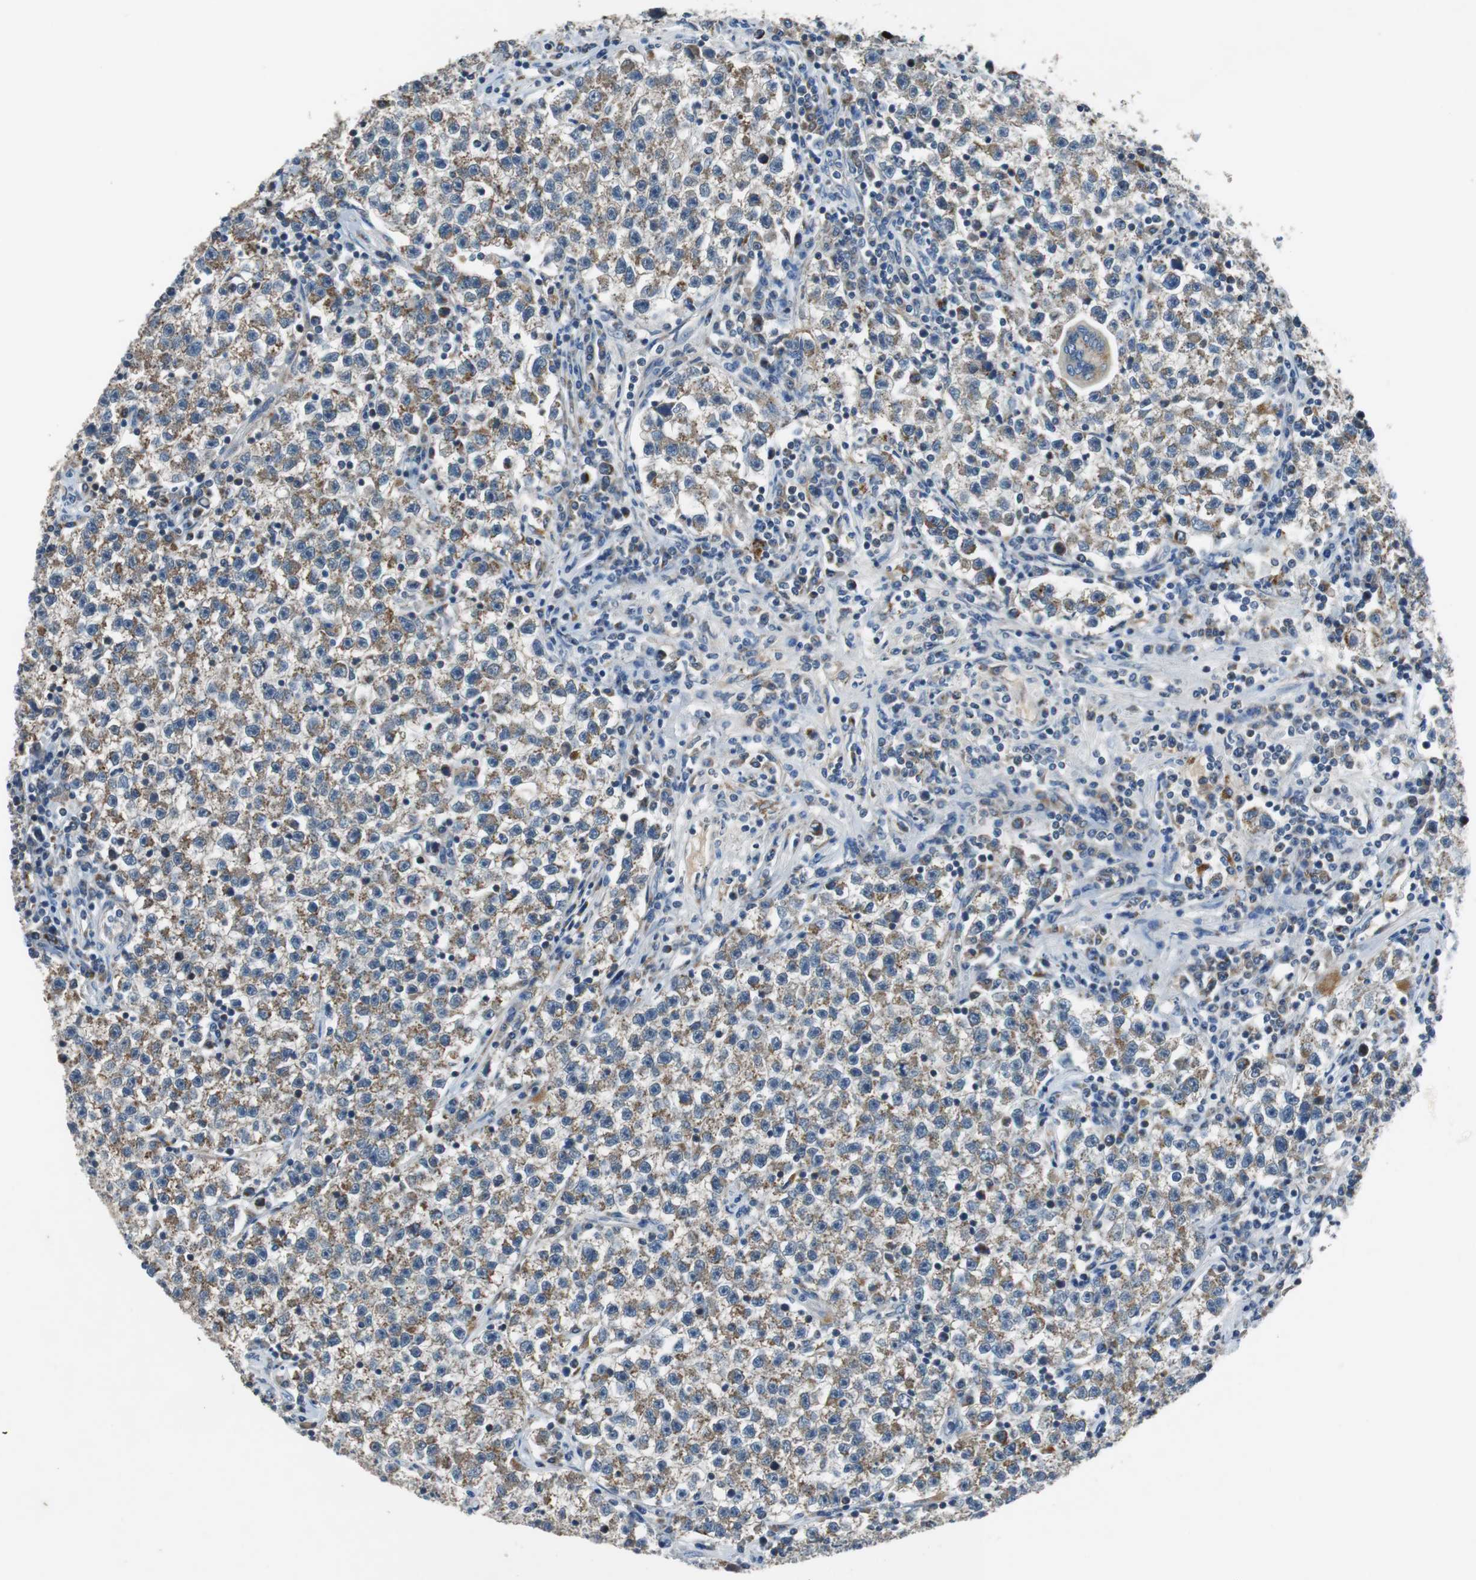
{"staining": {"intensity": "moderate", "quantity": ">75%", "location": "cytoplasmic/membranous"}, "tissue": "testis cancer", "cell_type": "Tumor cells", "image_type": "cancer", "snomed": [{"axis": "morphology", "description": "Seminoma, NOS"}, {"axis": "topography", "description": "Testis"}], "caption": "Testis cancer (seminoma) stained with immunohistochemistry displays moderate cytoplasmic/membranous expression in about >75% of tumor cells. The protein is shown in brown color, while the nuclei are stained blue.", "gene": "NLGN1", "patient": {"sex": "male", "age": 22}}